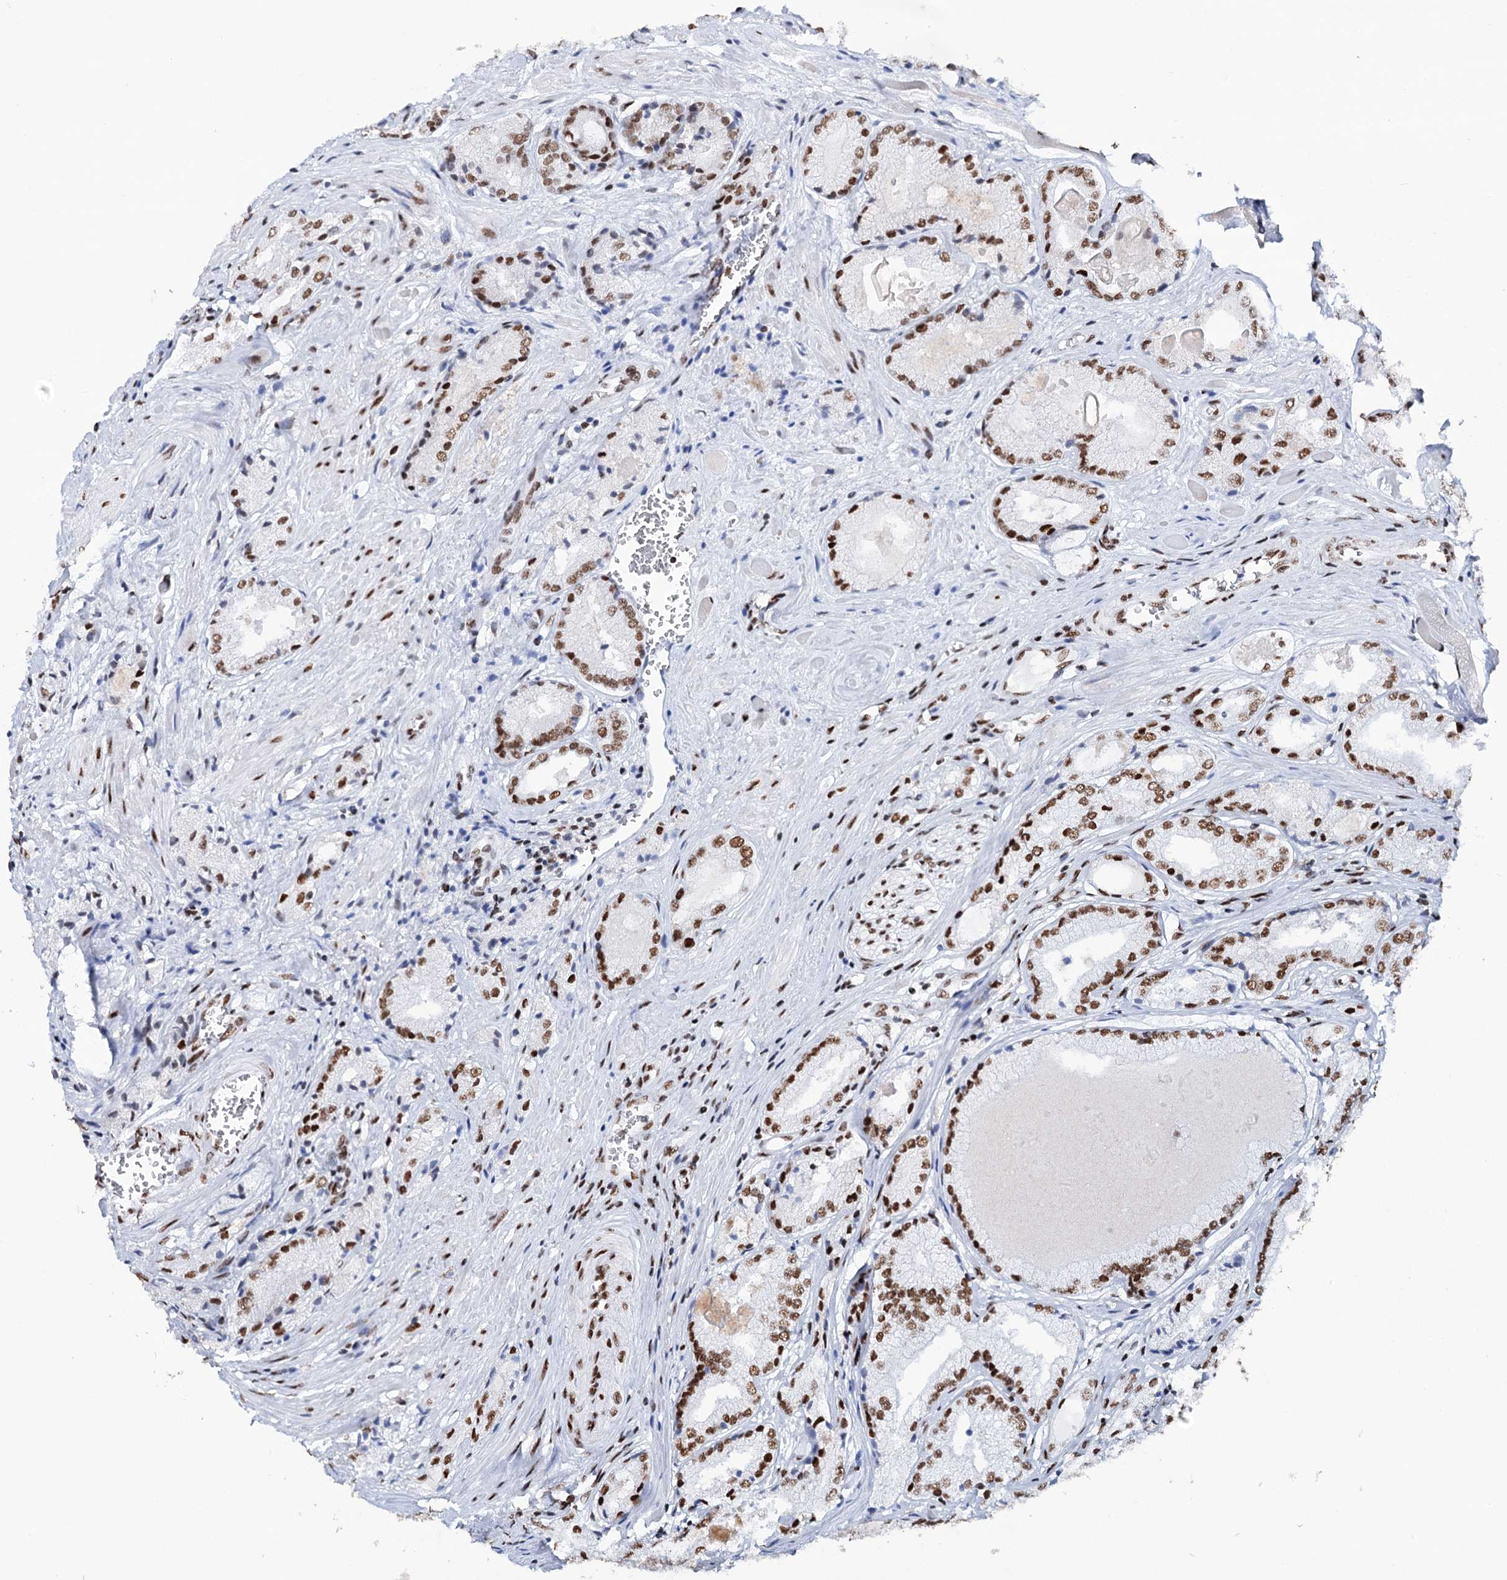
{"staining": {"intensity": "moderate", "quantity": ">75%", "location": "nuclear"}, "tissue": "prostate cancer", "cell_type": "Tumor cells", "image_type": "cancer", "snomed": [{"axis": "morphology", "description": "Adenocarcinoma, Low grade"}, {"axis": "topography", "description": "Prostate"}], "caption": "Low-grade adenocarcinoma (prostate) was stained to show a protein in brown. There is medium levels of moderate nuclear positivity in about >75% of tumor cells. (brown staining indicates protein expression, while blue staining denotes nuclei).", "gene": "MATR3", "patient": {"sex": "male", "age": 60}}